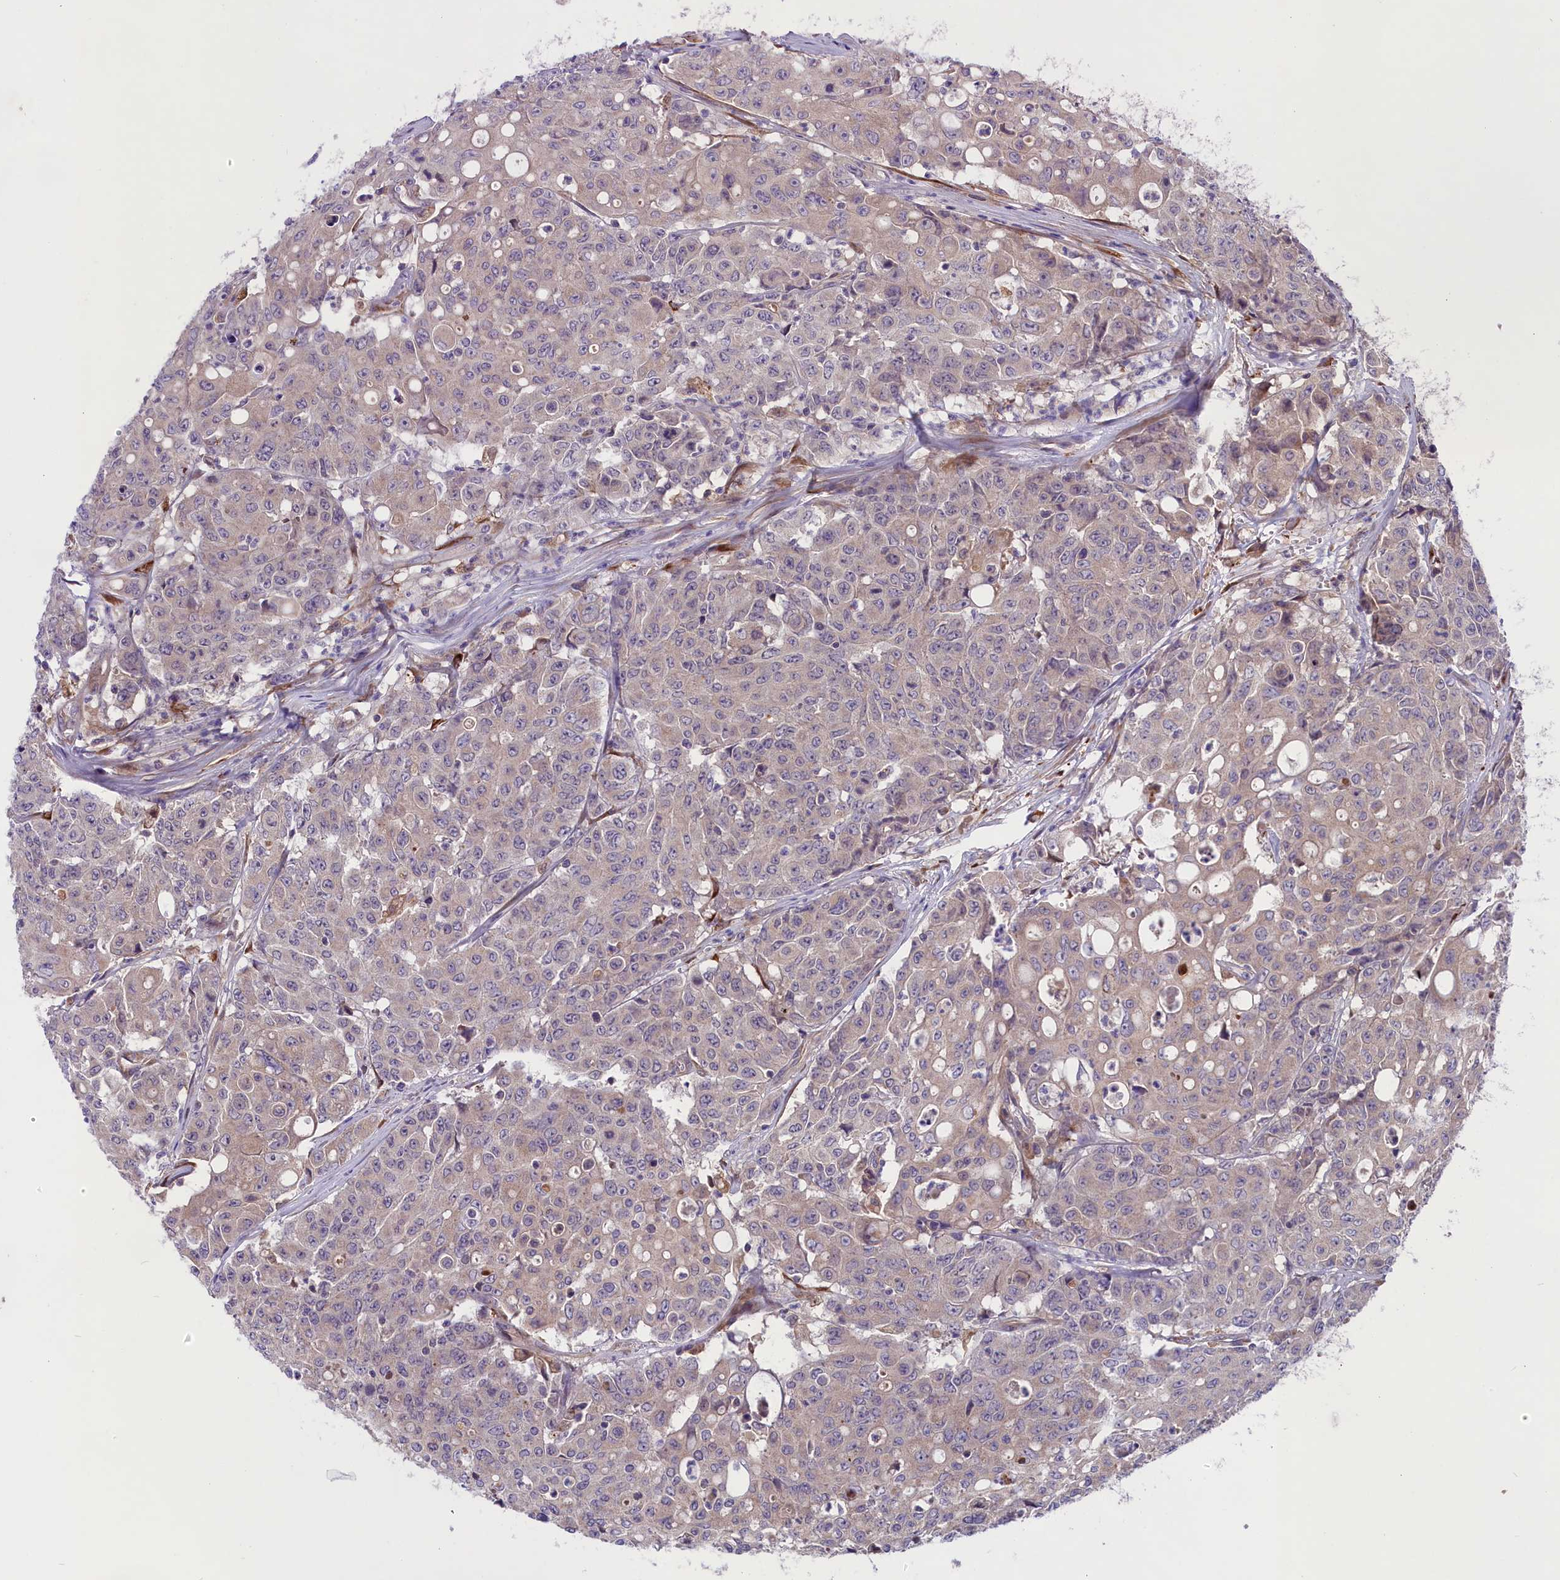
{"staining": {"intensity": "weak", "quantity": "<25%", "location": "cytoplasmic/membranous"}, "tissue": "colorectal cancer", "cell_type": "Tumor cells", "image_type": "cancer", "snomed": [{"axis": "morphology", "description": "Adenocarcinoma, NOS"}, {"axis": "topography", "description": "Colon"}], "caption": "Protein analysis of colorectal cancer (adenocarcinoma) exhibits no significant positivity in tumor cells.", "gene": "COG8", "patient": {"sex": "male", "age": 51}}